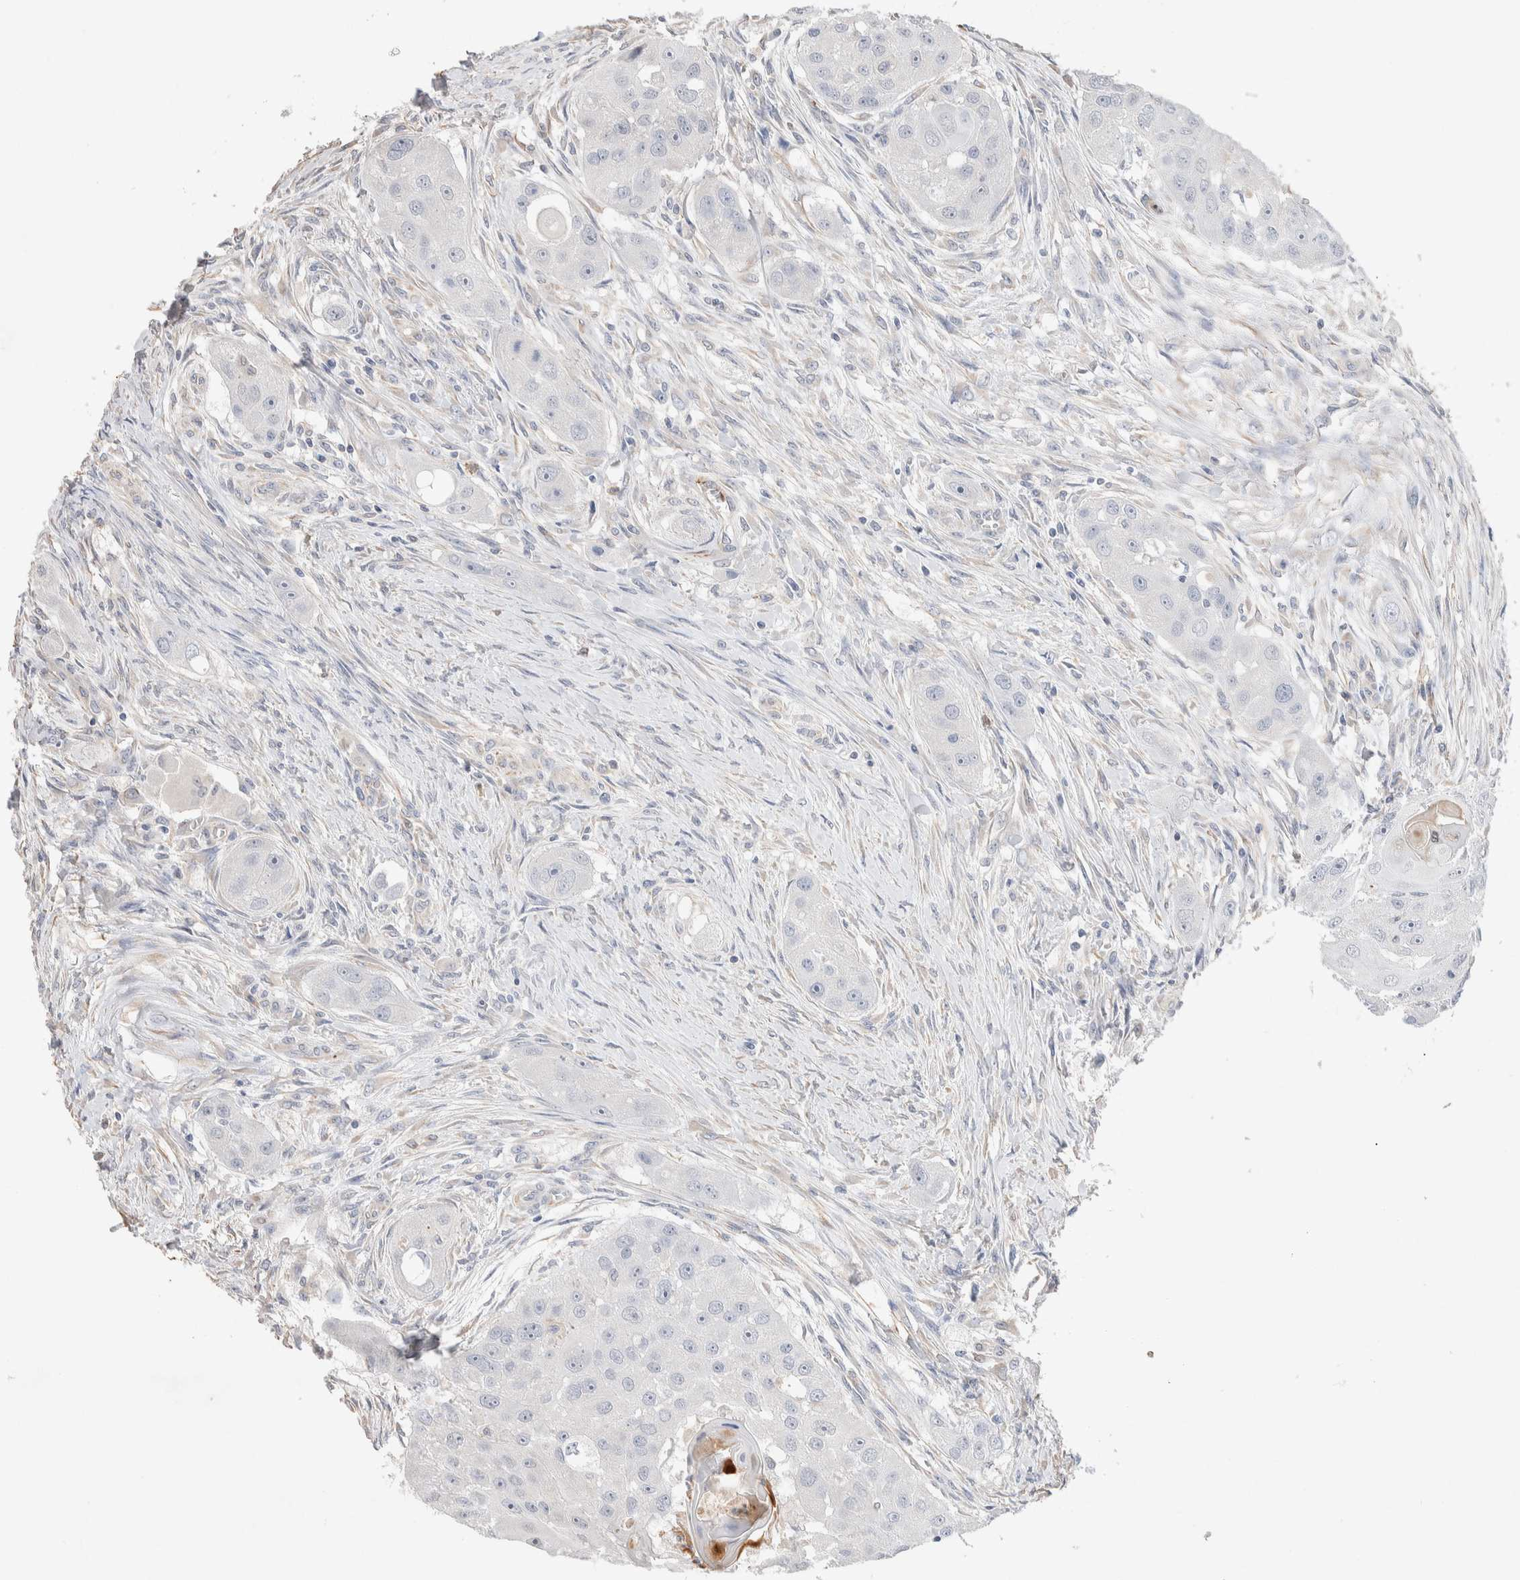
{"staining": {"intensity": "negative", "quantity": "none", "location": "none"}, "tissue": "head and neck cancer", "cell_type": "Tumor cells", "image_type": "cancer", "snomed": [{"axis": "morphology", "description": "Normal tissue, NOS"}, {"axis": "morphology", "description": "Squamous cell carcinoma, NOS"}, {"axis": "topography", "description": "Skeletal muscle"}, {"axis": "topography", "description": "Head-Neck"}], "caption": "A micrograph of head and neck squamous cell carcinoma stained for a protein reveals no brown staining in tumor cells. (DAB immunohistochemistry with hematoxylin counter stain).", "gene": "FFAR2", "patient": {"sex": "male", "age": 51}}